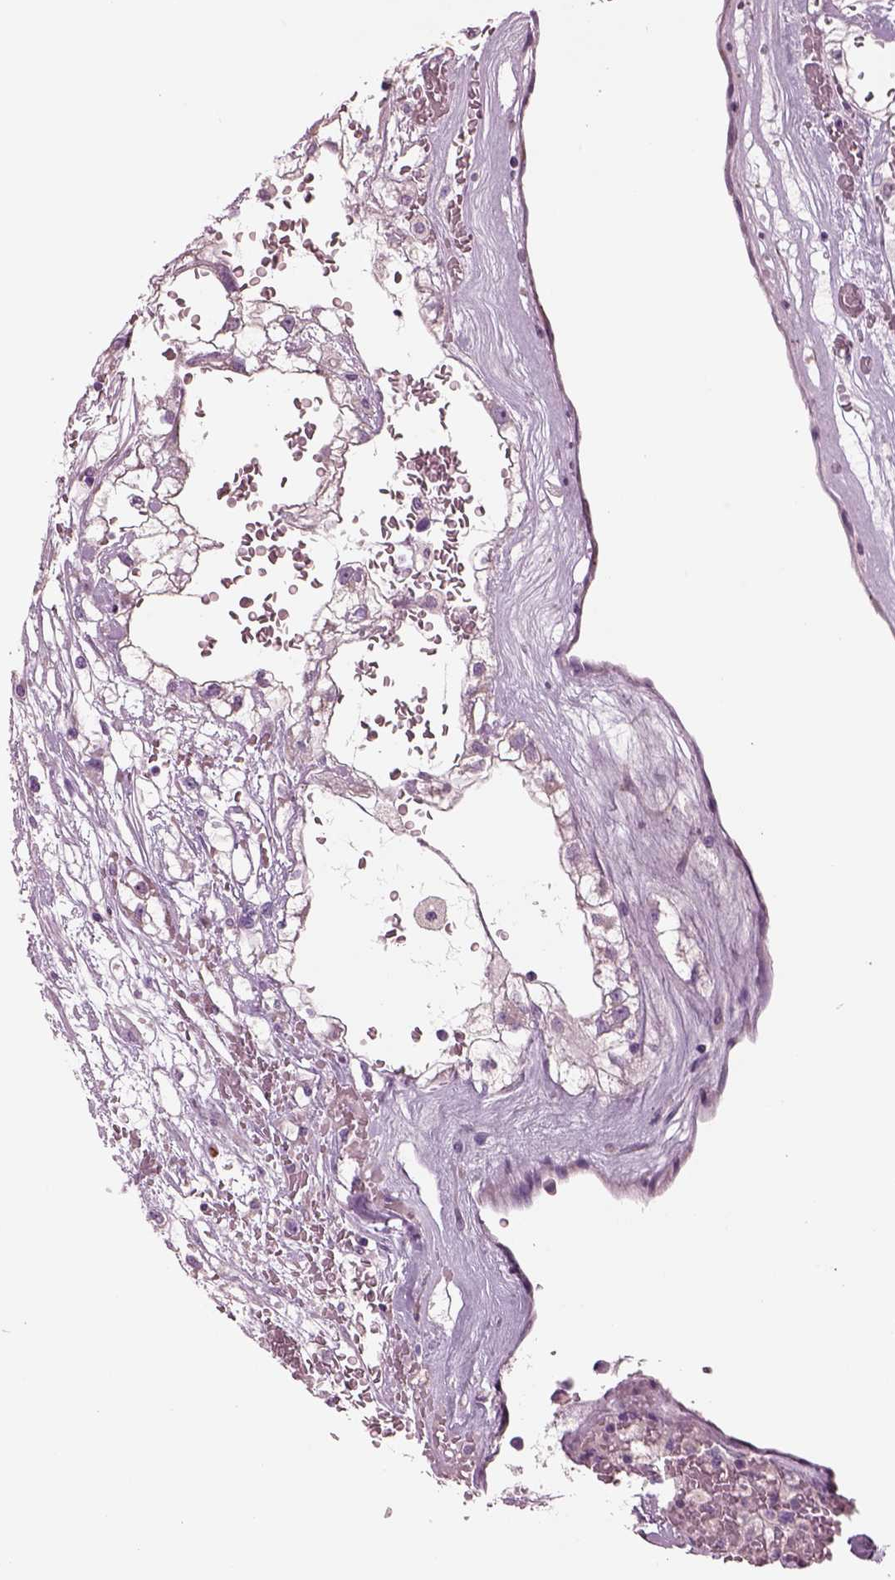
{"staining": {"intensity": "negative", "quantity": "none", "location": "none"}, "tissue": "renal cancer", "cell_type": "Tumor cells", "image_type": "cancer", "snomed": [{"axis": "morphology", "description": "Adenocarcinoma, NOS"}, {"axis": "topography", "description": "Kidney"}], "caption": "There is no significant staining in tumor cells of renal adenocarcinoma.", "gene": "PLPP7", "patient": {"sex": "male", "age": 59}}